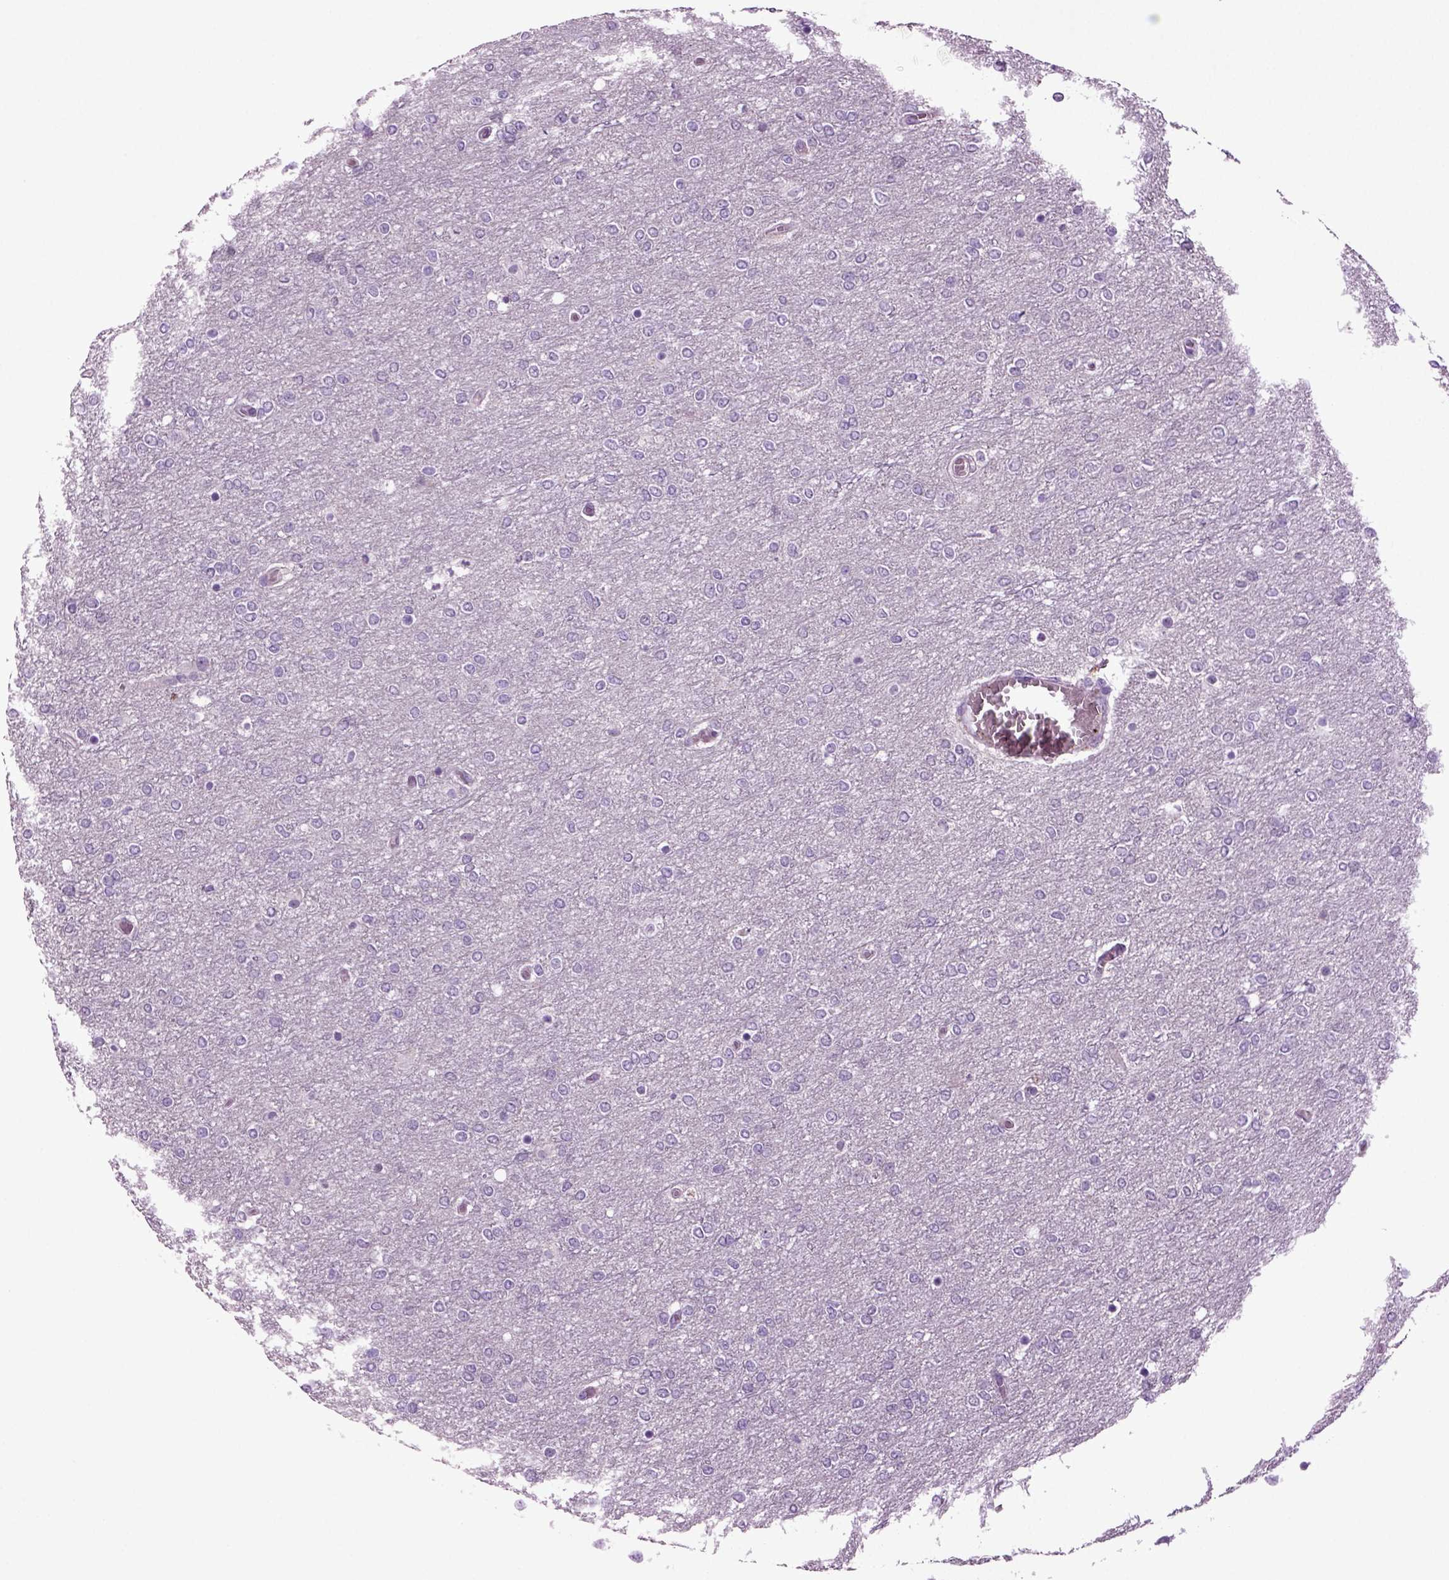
{"staining": {"intensity": "negative", "quantity": "none", "location": "none"}, "tissue": "glioma", "cell_type": "Tumor cells", "image_type": "cancer", "snomed": [{"axis": "morphology", "description": "Glioma, malignant, High grade"}, {"axis": "topography", "description": "Brain"}], "caption": "This is an immunohistochemistry photomicrograph of glioma. There is no positivity in tumor cells.", "gene": "FGF11", "patient": {"sex": "female", "age": 61}}